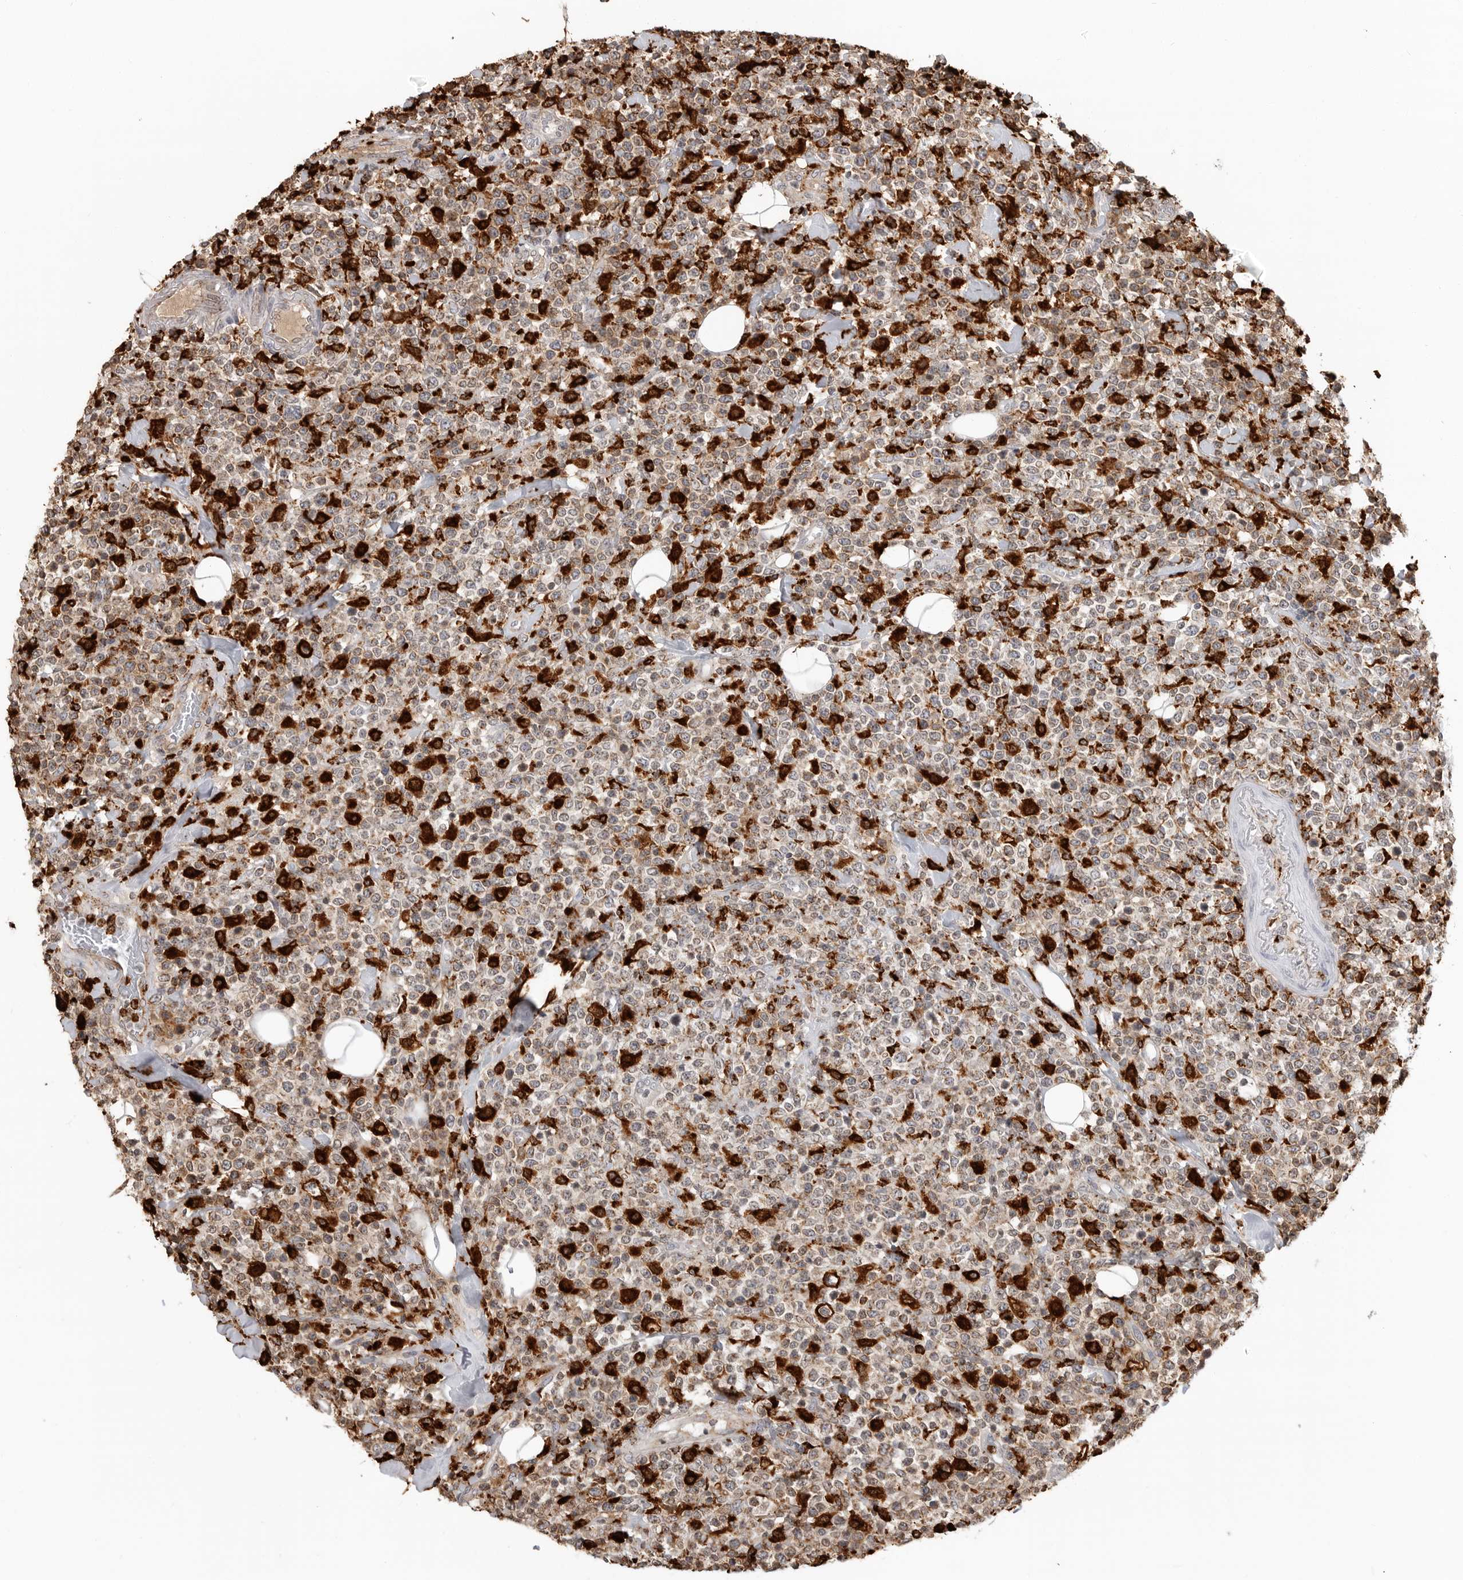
{"staining": {"intensity": "weak", "quantity": "<25%", "location": "cytoplasmic/membranous"}, "tissue": "lymphoma", "cell_type": "Tumor cells", "image_type": "cancer", "snomed": [{"axis": "morphology", "description": "Malignant lymphoma, non-Hodgkin's type, High grade"}, {"axis": "topography", "description": "Colon"}], "caption": "Tumor cells show no significant positivity in malignant lymphoma, non-Hodgkin's type (high-grade).", "gene": "IFI30", "patient": {"sex": "female", "age": 53}}